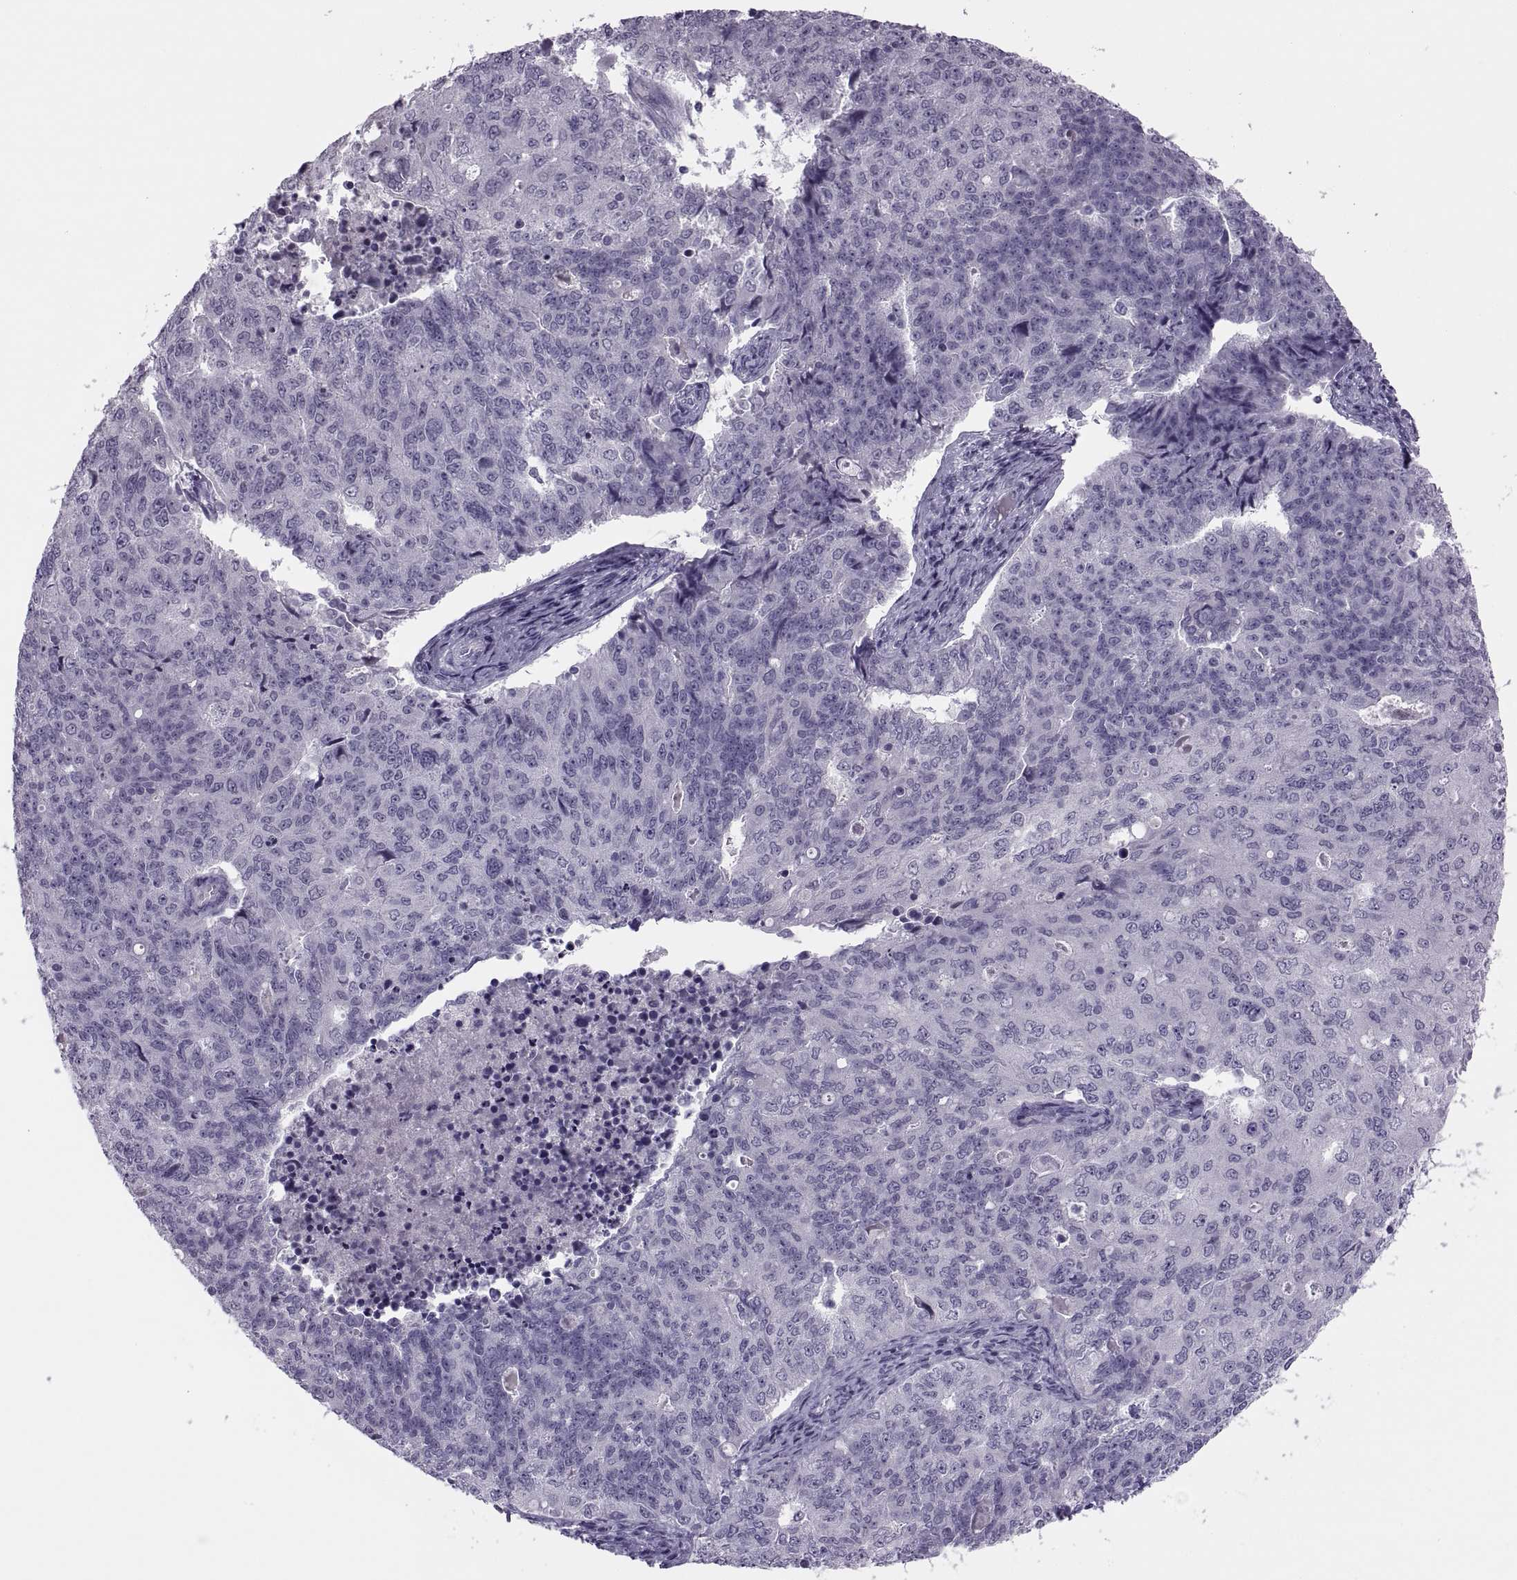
{"staining": {"intensity": "negative", "quantity": "none", "location": "none"}, "tissue": "endometrial cancer", "cell_type": "Tumor cells", "image_type": "cancer", "snomed": [{"axis": "morphology", "description": "Adenocarcinoma, NOS"}, {"axis": "topography", "description": "Endometrium"}], "caption": "Immunohistochemistry histopathology image of neoplastic tissue: human endometrial adenocarcinoma stained with DAB (3,3'-diaminobenzidine) displays no significant protein staining in tumor cells.", "gene": "SYNGR4", "patient": {"sex": "female", "age": 43}}